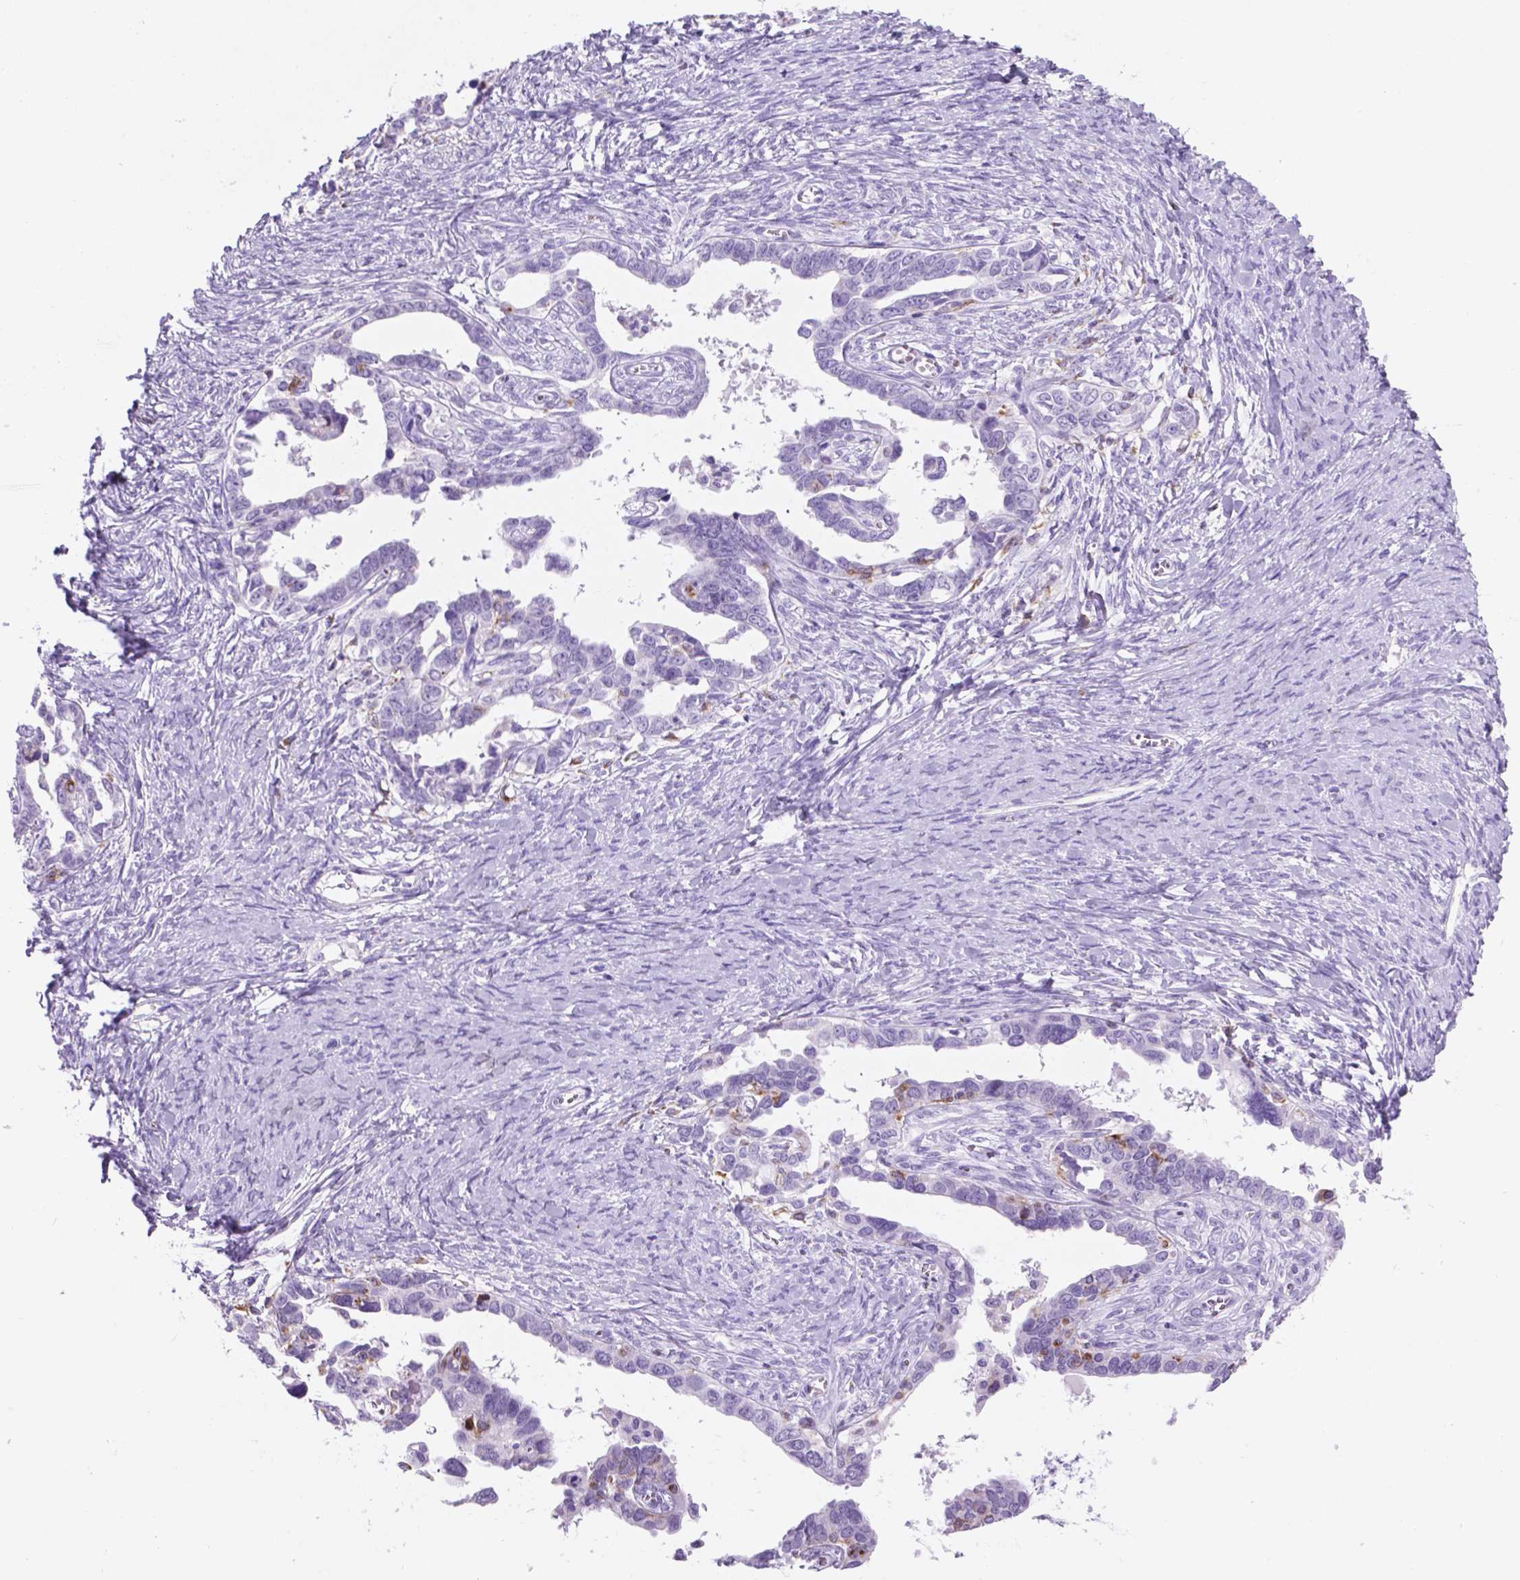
{"staining": {"intensity": "negative", "quantity": "none", "location": "none"}, "tissue": "ovarian cancer", "cell_type": "Tumor cells", "image_type": "cancer", "snomed": [{"axis": "morphology", "description": "Cystadenocarcinoma, serous, NOS"}, {"axis": "topography", "description": "Ovary"}], "caption": "High power microscopy photomicrograph of an immunohistochemistry photomicrograph of ovarian cancer (serous cystadenocarcinoma), revealing no significant expression in tumor cells.", "gene": "GRIN2B", "patient": {"sex": "female", "age": 69}}